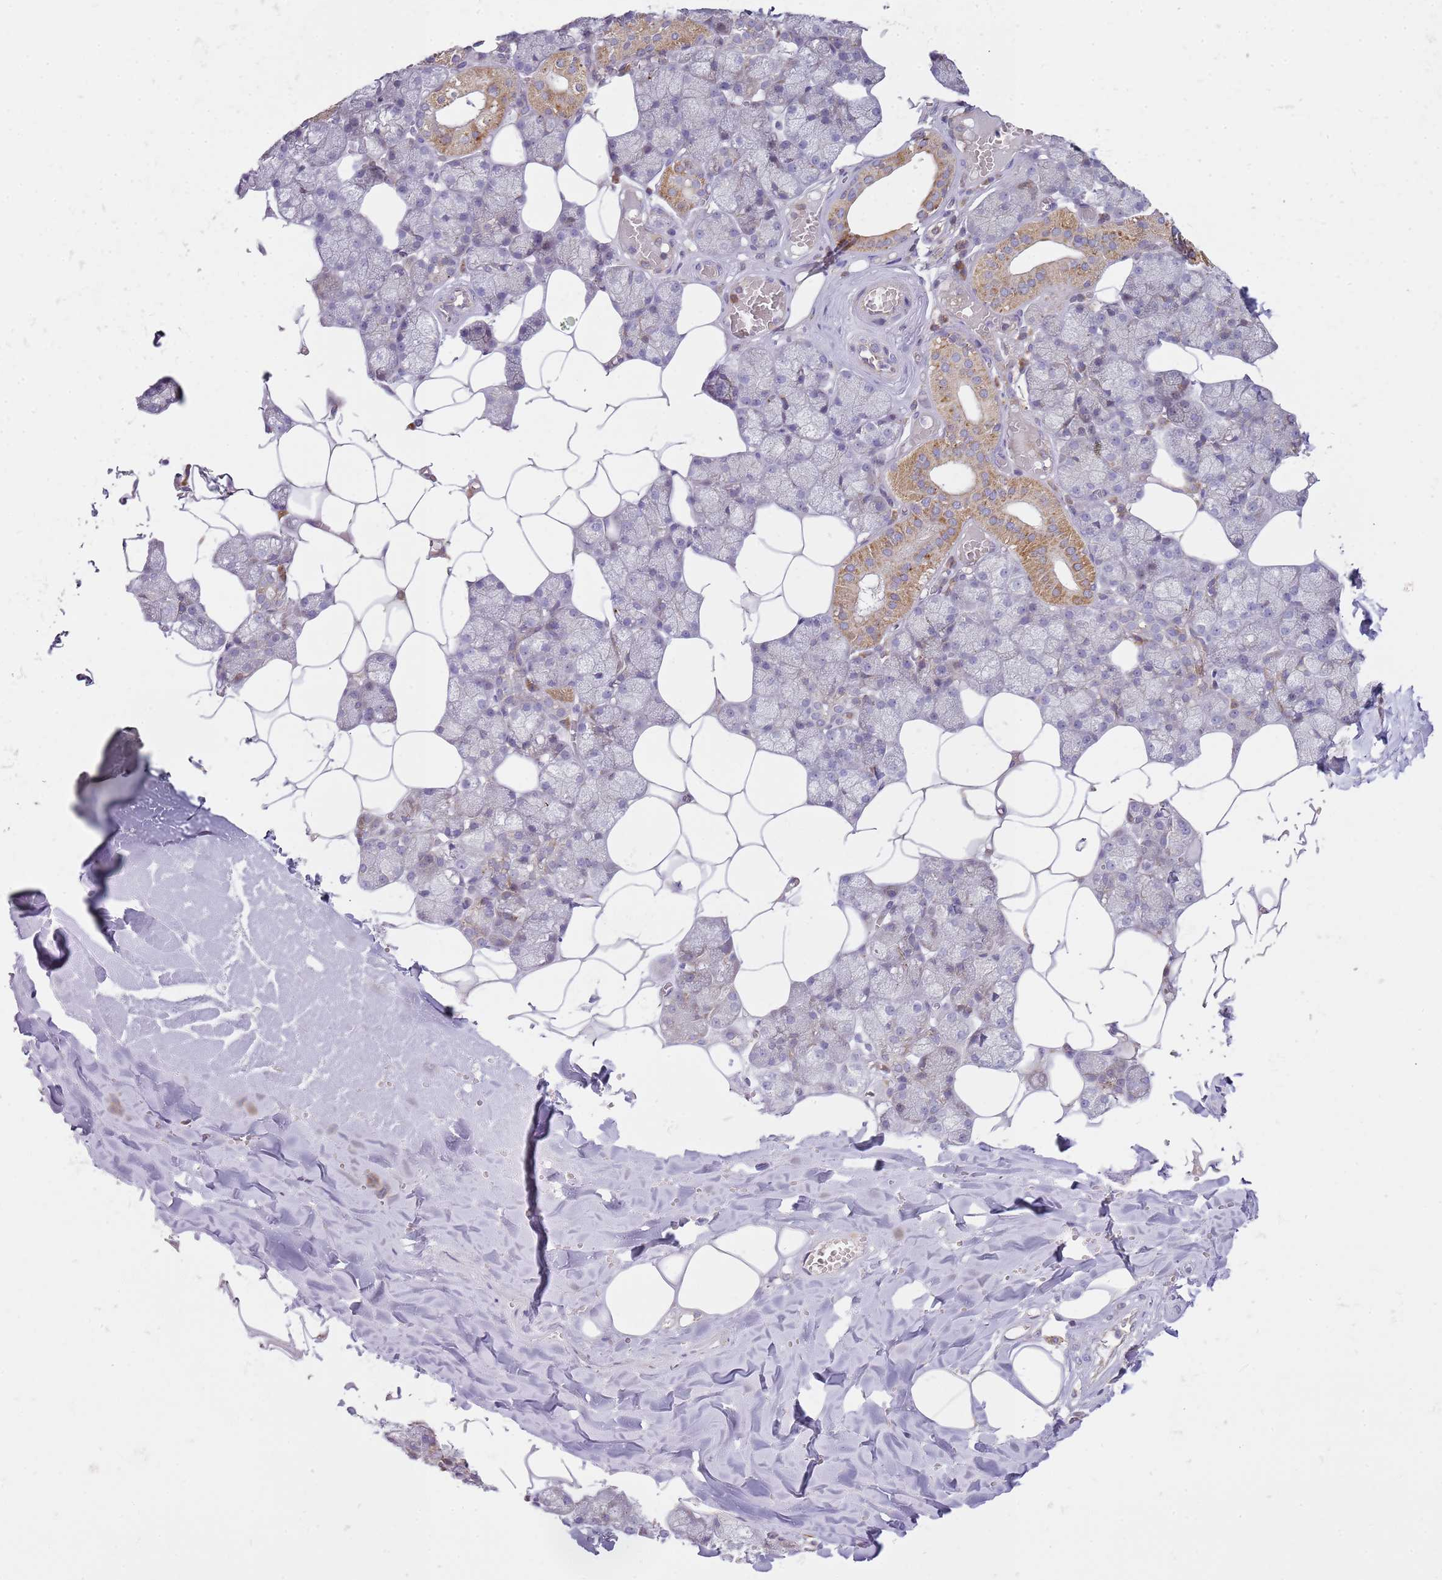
{"staining": {"intensity": "moderate", "quantity": "<25%", "location": "cytoplasmic/membranous"}, "tissue": "salivary gland", "cell_type": "Glandular cells", "image_type": "normal", "snomed": [{"axis": "morphology", "description": "Normal tissue, NOS"}, {"axis": "topography", "description": "Salivary gland"}], "caption": "Immunohistochemical staining of benign human salivary gland reveals moderate cytoplasmic/membranous protein expression in approximately <25% of glandular cells. (Stains: DAB in brown, nuclei in blue, Microscopy: brightfield microscopy at high magnification).", "gene": "GRAP", "patient": {"sex": "male", "age": 62}}